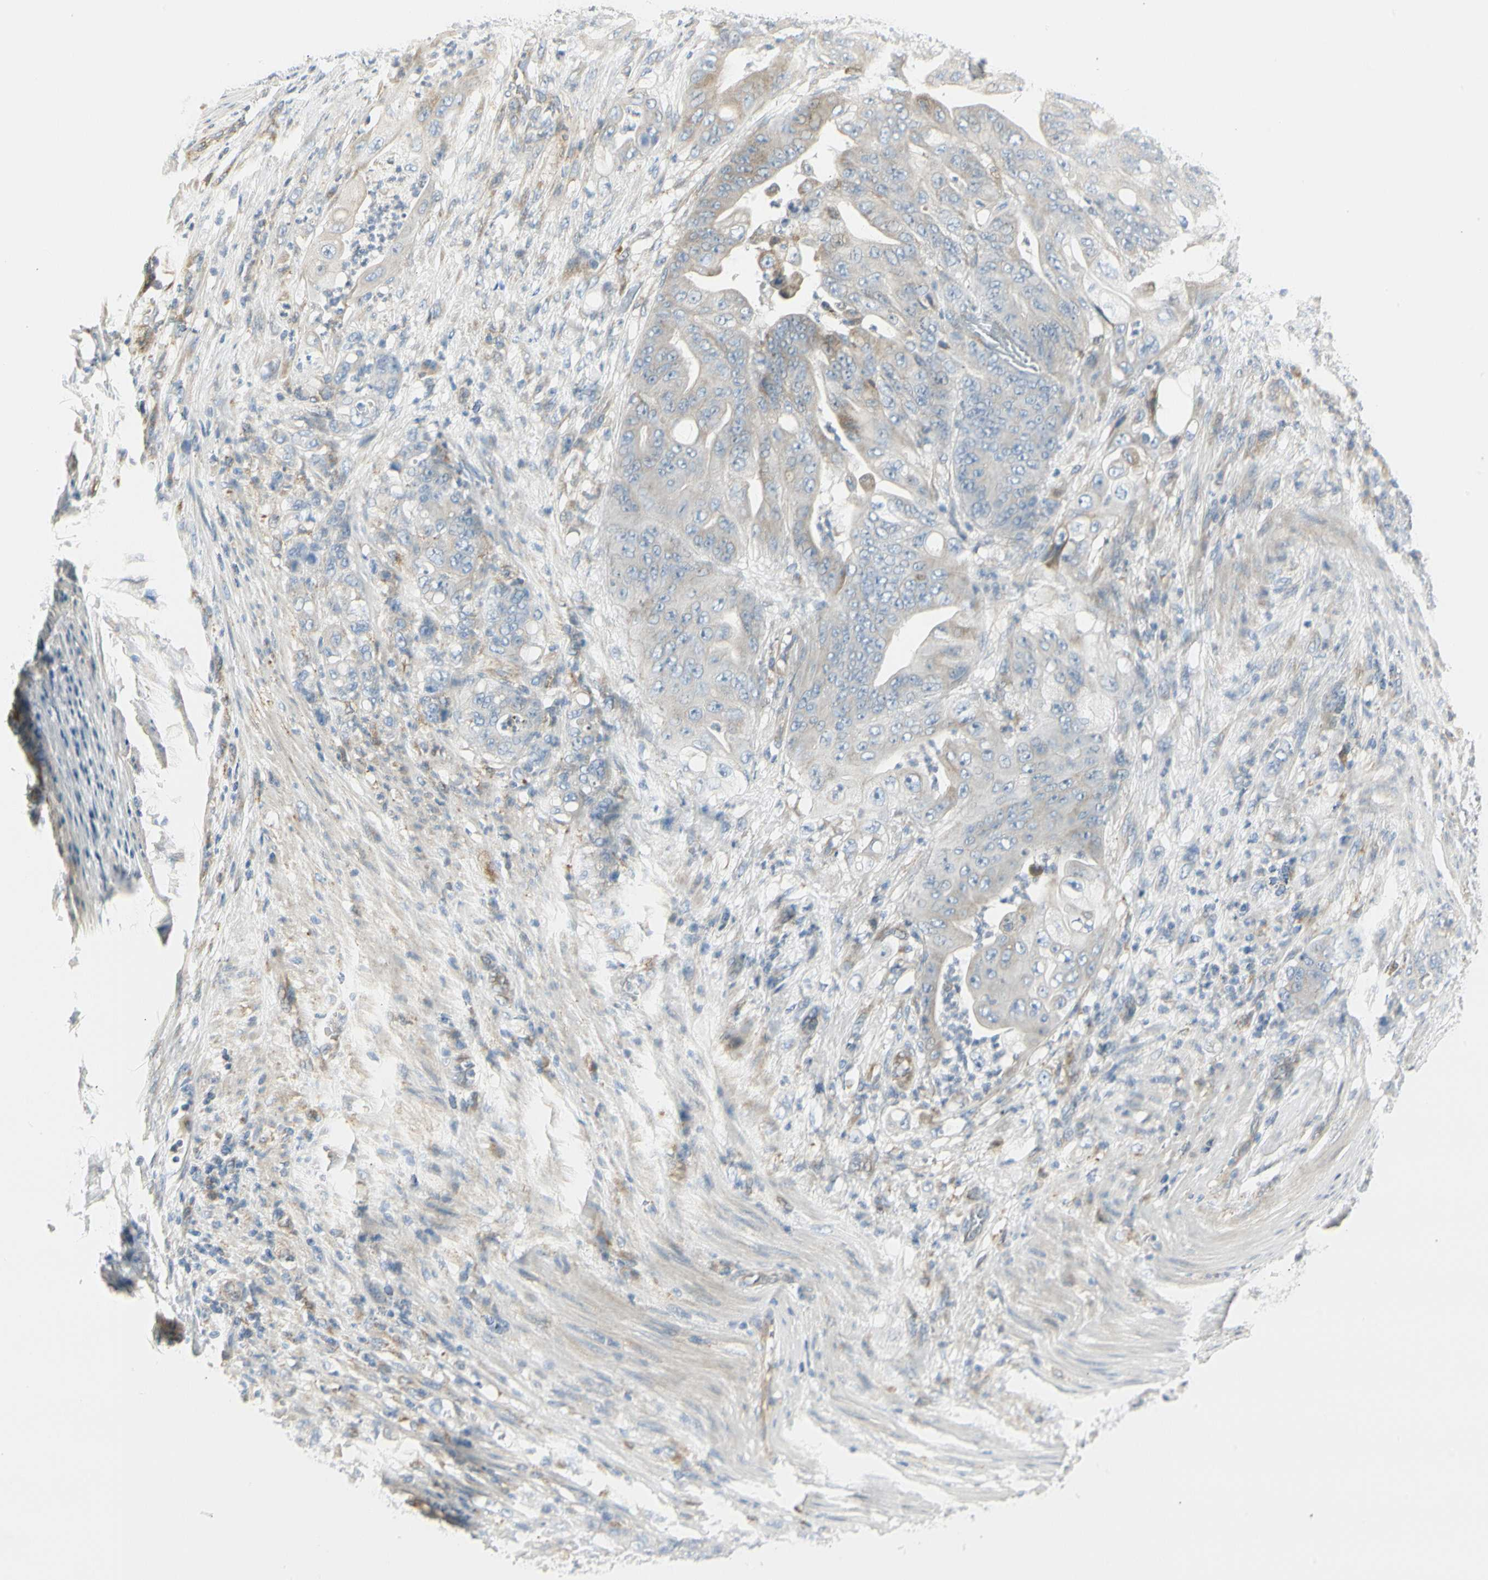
{"staining": {"intensity": "negative", "quantity": "none", "location": "none"}, "tissue": "stomach cancer", "cell_type": "Tumor cells", "image_type": "cancer", "snomed": [{"axis": "morphology", "description": "Adenocarcinoma, NOS"}, {"axis": "topography", "description": "Stomach"}], "caption": "Immunohistochemistry (IHC) image of neoplastic tissue: human stomach adenocarcinoma stained with DAB displays no significant protein staining in tumor cells. (DAB (3,3'-diaminobenzidine) IHC with hematoxylin counter stain).", "gene": "TNFSF11", "patient": {"sex": "female", "age": 73}}